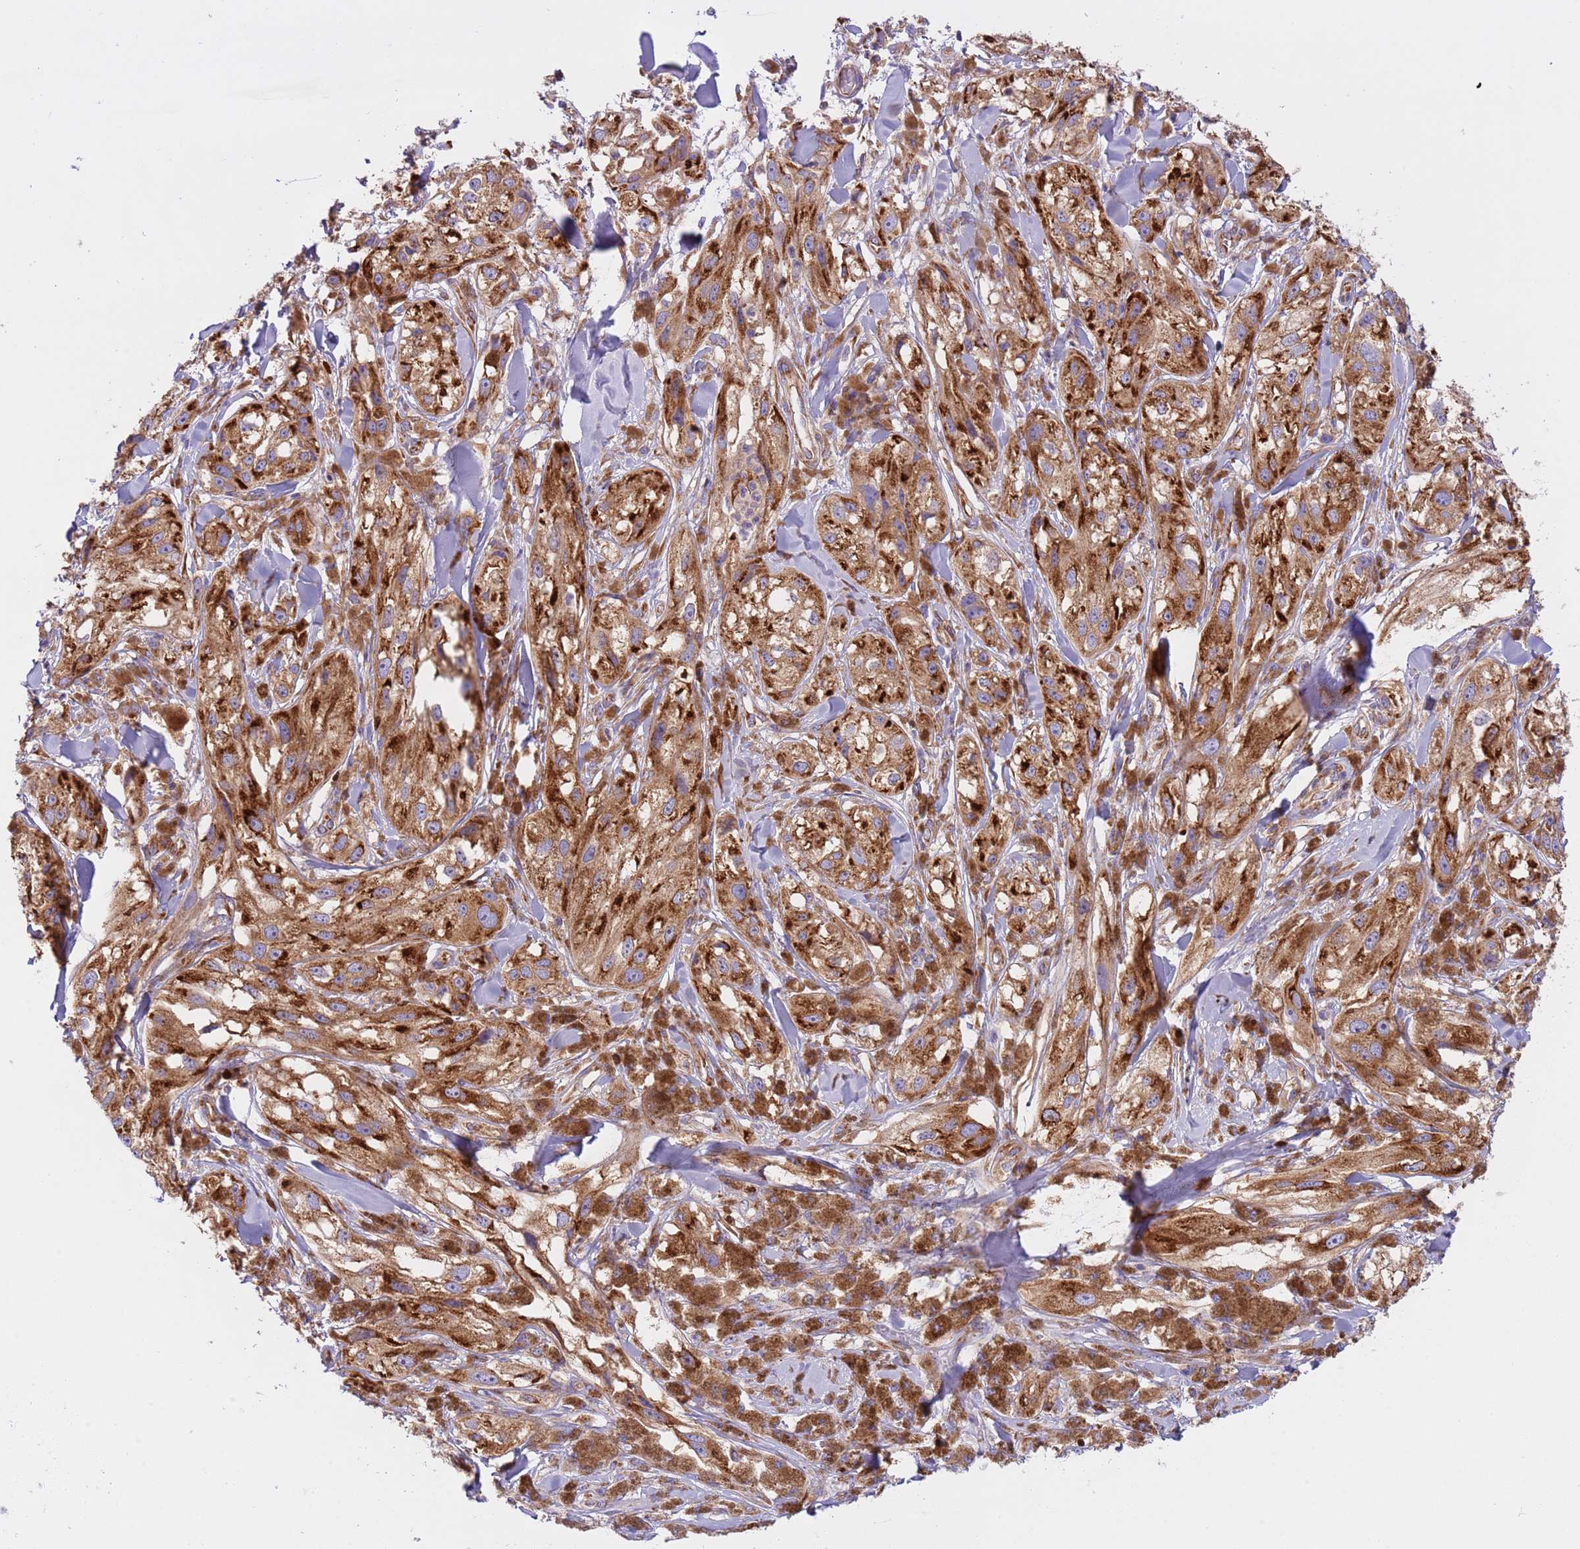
{"staining": {"intensity": "strong", "quantity": ">75%", "location": "cytoplasmic/membranous"}, "tissue": "melanoma", "cell_type": "Tumor cells", "image_type": "cancer", "snomed": [{"axis": "morphology", "description": "Malignant melanoma, NOS"}, {"axis": "topography", "description": "Skin"}], "caption": "Strong cytoplasmic/membranous staining for a protein is present in approximately >75% of tumor cells of melanoma using immunohistochemistry.", "gene": "VARS1", "patient": {"sex": "male", "age": 88}}